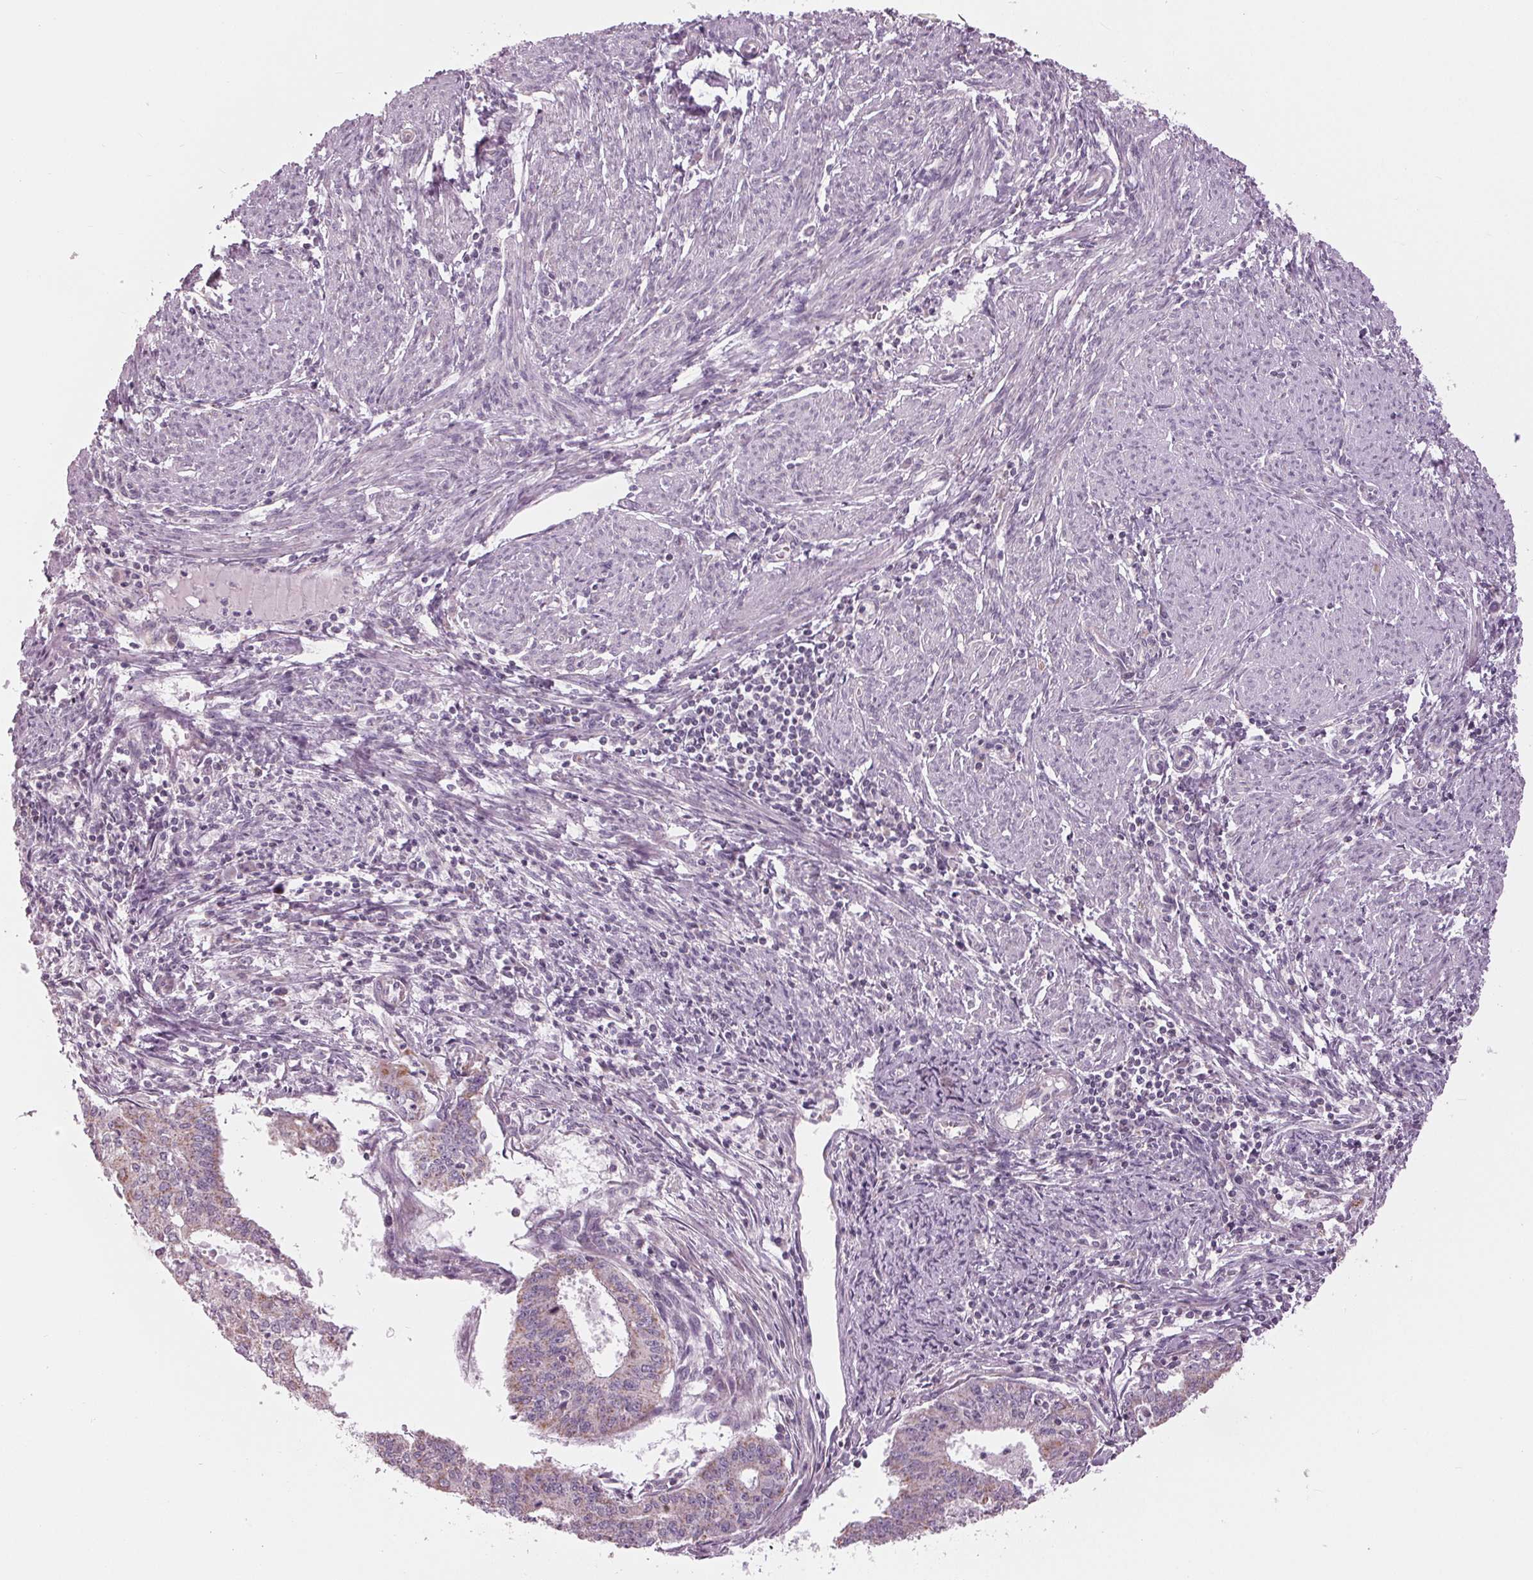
{"staining": {"intensity": "moderate", "quantity": "<25%", "location": "cytoplasmic/membranous"}, "tissue": "endometrial cancer", "cell_type": "Tumor cells", "image_type": "cancer", "snomed": [{"axis": "morphology", "description": "Adenocarcinoma, NOS"}, {"axis": "topography", "description": "Endometrium"}], "caption": "Protein staining exhibits moderate cytoplasmic/membranous staining in approximately <25% of tumor cells in endometrial cancer. Immunohistochemistry stains the protein in brown and the nuclei are stained blue.", "gene": "SAMD4A", "patient": {"sex": "female", "age": 61}}